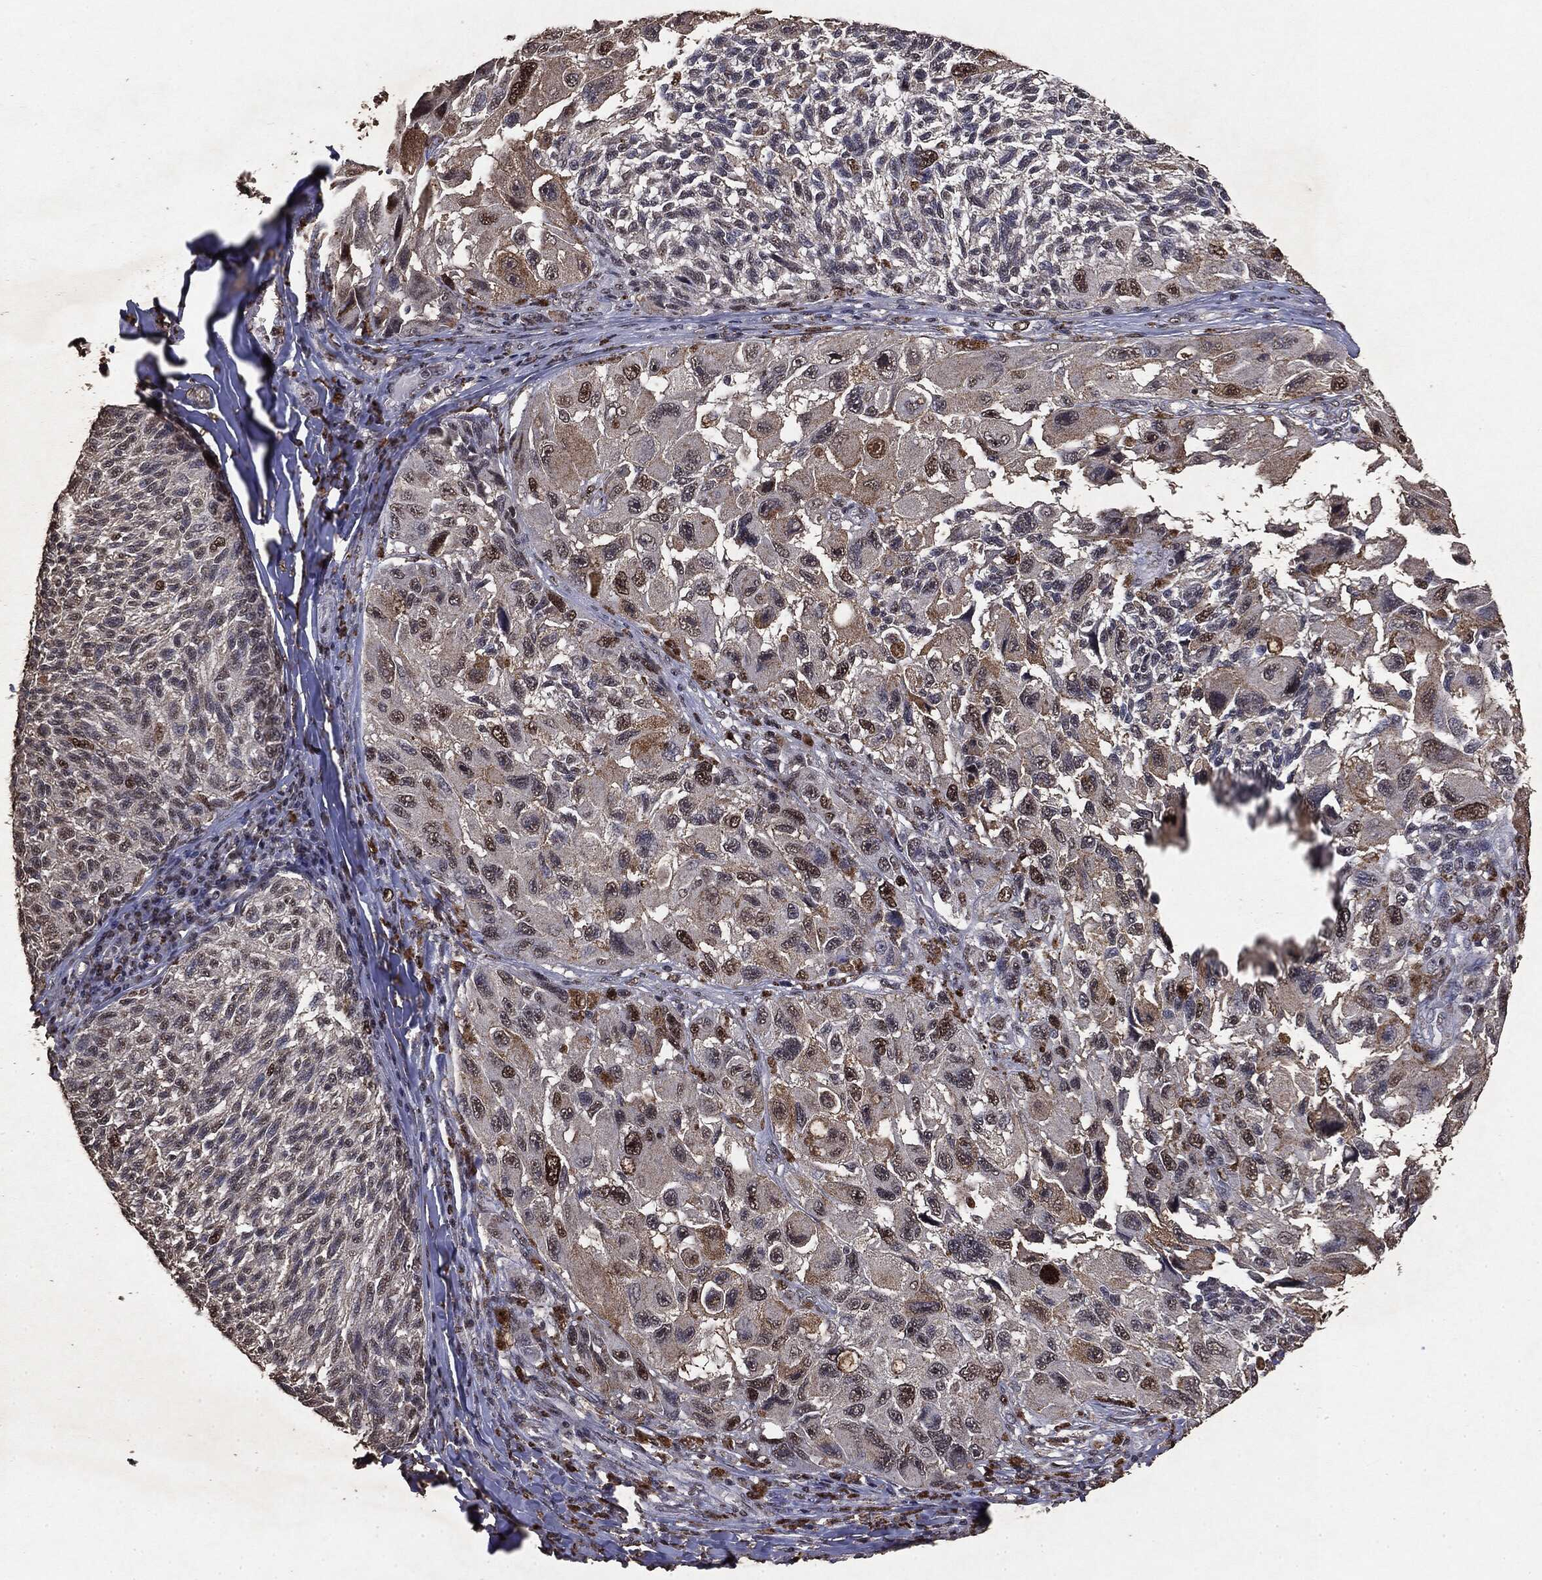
{"staining": {"intensity": "moderate", "quantity": "<25%", "location": "nuclear"}, "tissue": "melanoma", "cell_type": "Tumor cells", "image_type": "cancer", "snomed": [{"axis": "morphology", "description": "Malignant melanoma, NOS"}, {"axis": "topography", "description": "Skin"}], "caption": "Protein staining of melanoma tissue exhibits moderate nuclear positivity in approximately <25% of tumor cells. Nuclei are stained in blue.", "gene": "RAD18", "patient": {"sex": "female", "age": 73}}